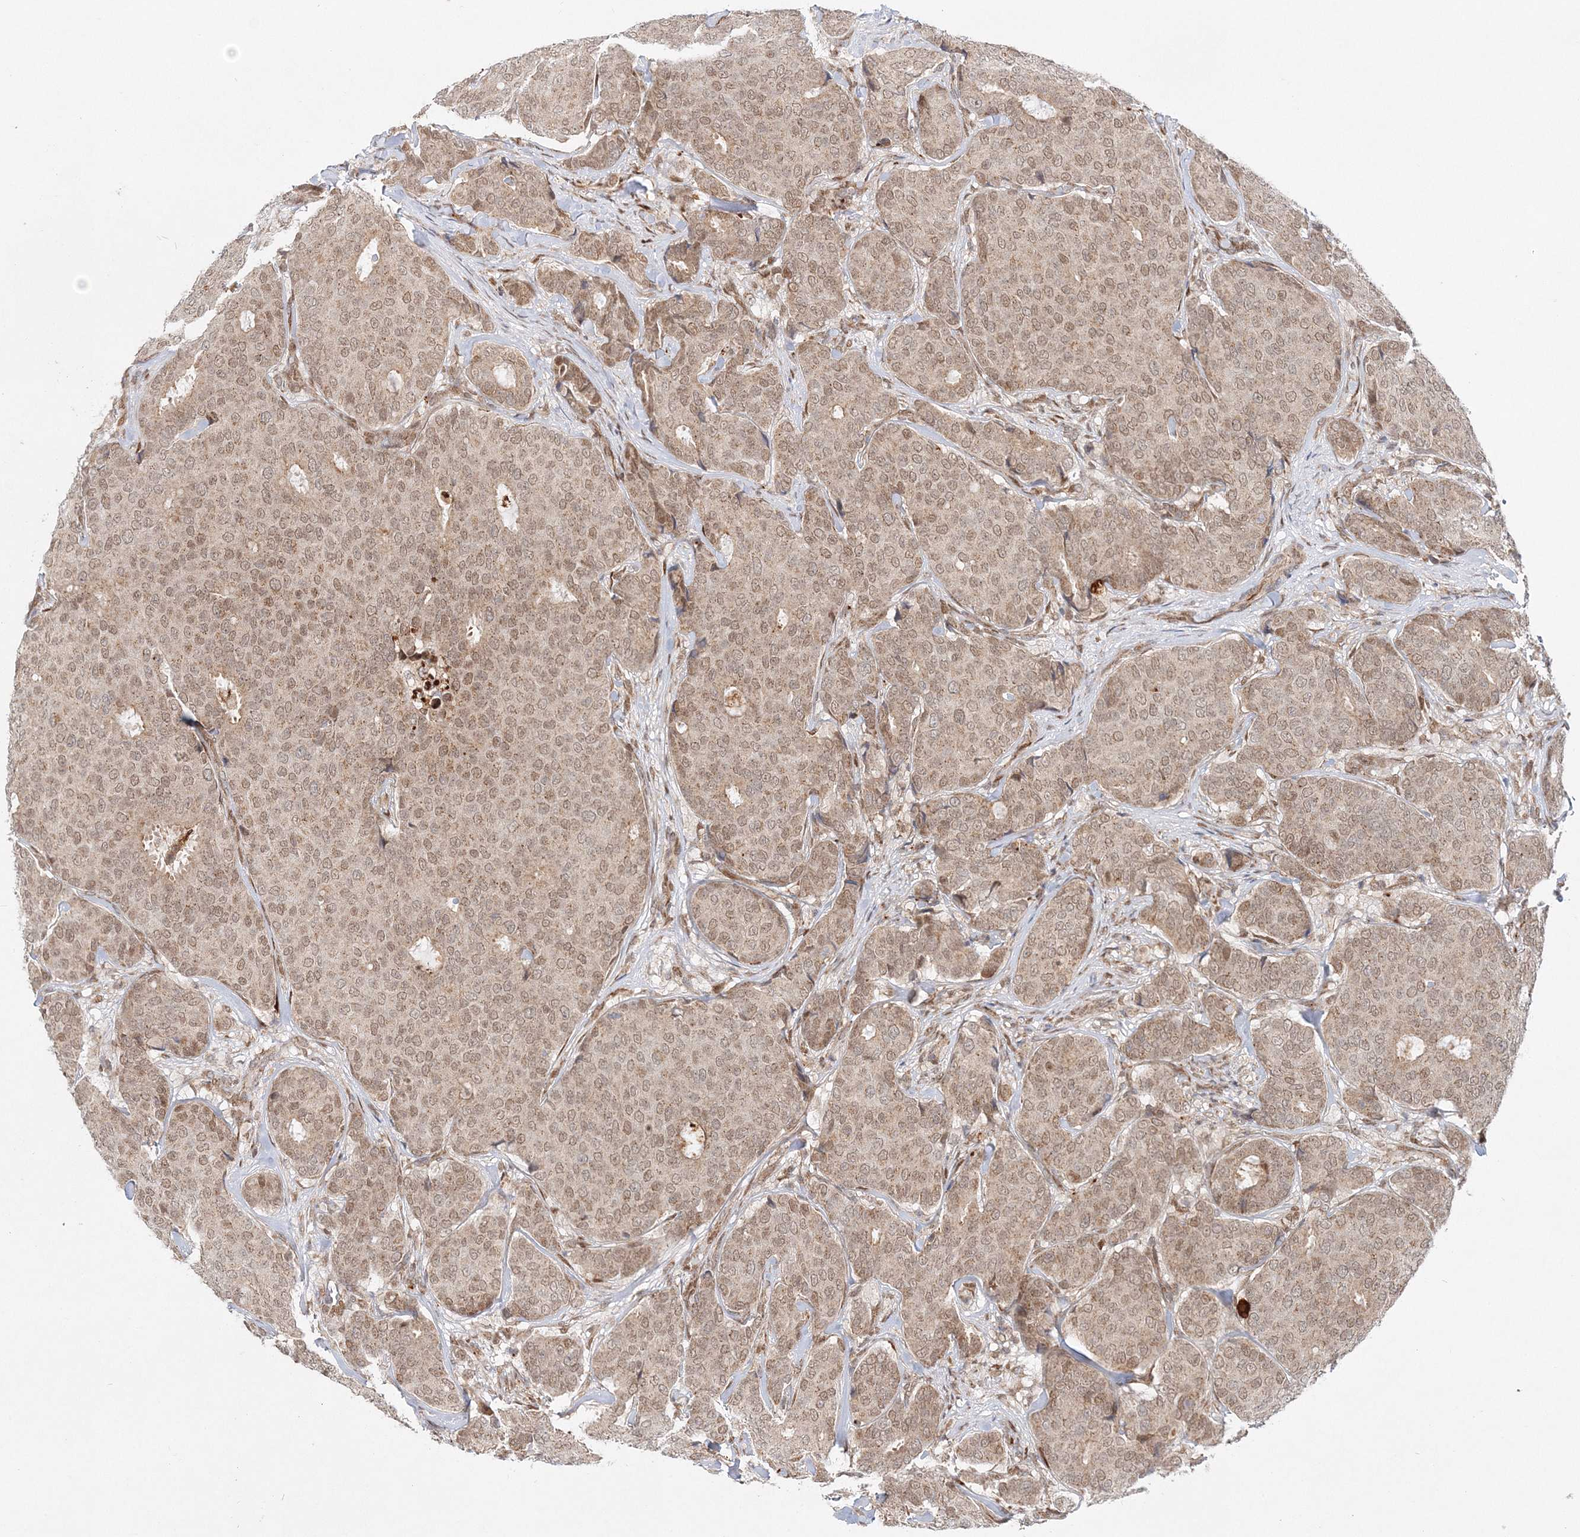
{"staining": {"intensity": "weak", "quantity": ">75%", "location": "cytoplasmic/membranous,nuclear"}, "tissue": "breast cancer", "cell_type": "Tumor cells", "image_type": "cancer", "snomed": [{"axis": "morphology", "description": "Duct carcinoma"}, {"axis": "topography", "description": "Breast"}], "caption": "A brown stain shows weak cytoplasmic/membranous and nuclear staining of a protein in breast invasive ductal carcinoma tumor cells.", "gene": "RAB11FIP2", "patient": {"sex": "female", "age": 75}}